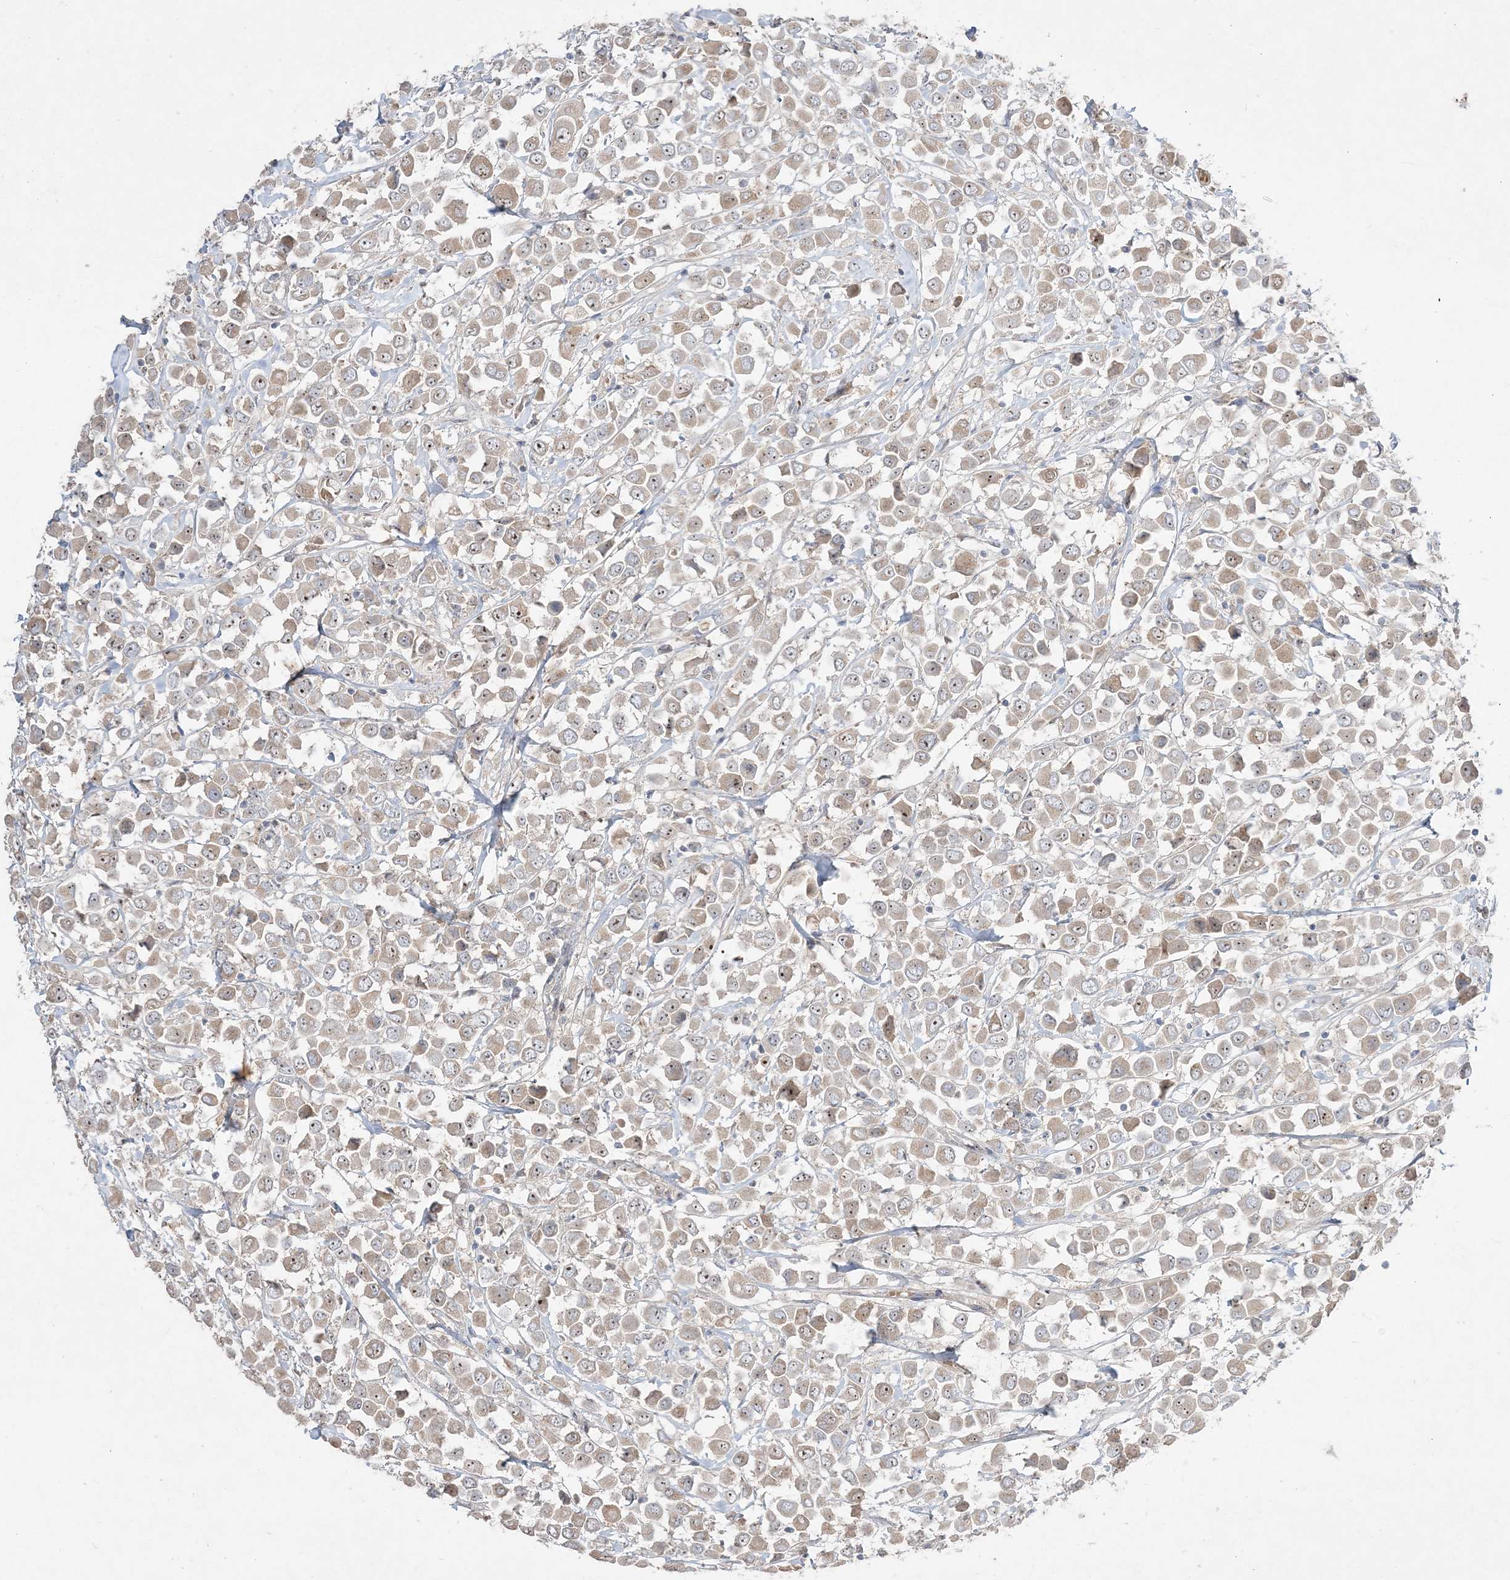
{"staining": {"intensity": "weak", "quantity": "25%-75%", "location": "cytoplasmic/membranous,nuclear"}, "tissue": "breast cancer", "cell_type": "Tumor cells", "image_type": "cancer", "snomed": [{"axis": "morphology", "description": "Duct carcinoma"}, {"axis": "topography", "description": "Breast"}], "caption": "This histopathology image exhibits immunohistochemistry (IHC) staining of human breast cancer (intraductal carcinoma), with low weak cytoplasmic/membranous and nuclear positivity in about 25%-75% of tumor cells.", "gene": "NOP16", "patient": {"sex": "female", "age": 61}}